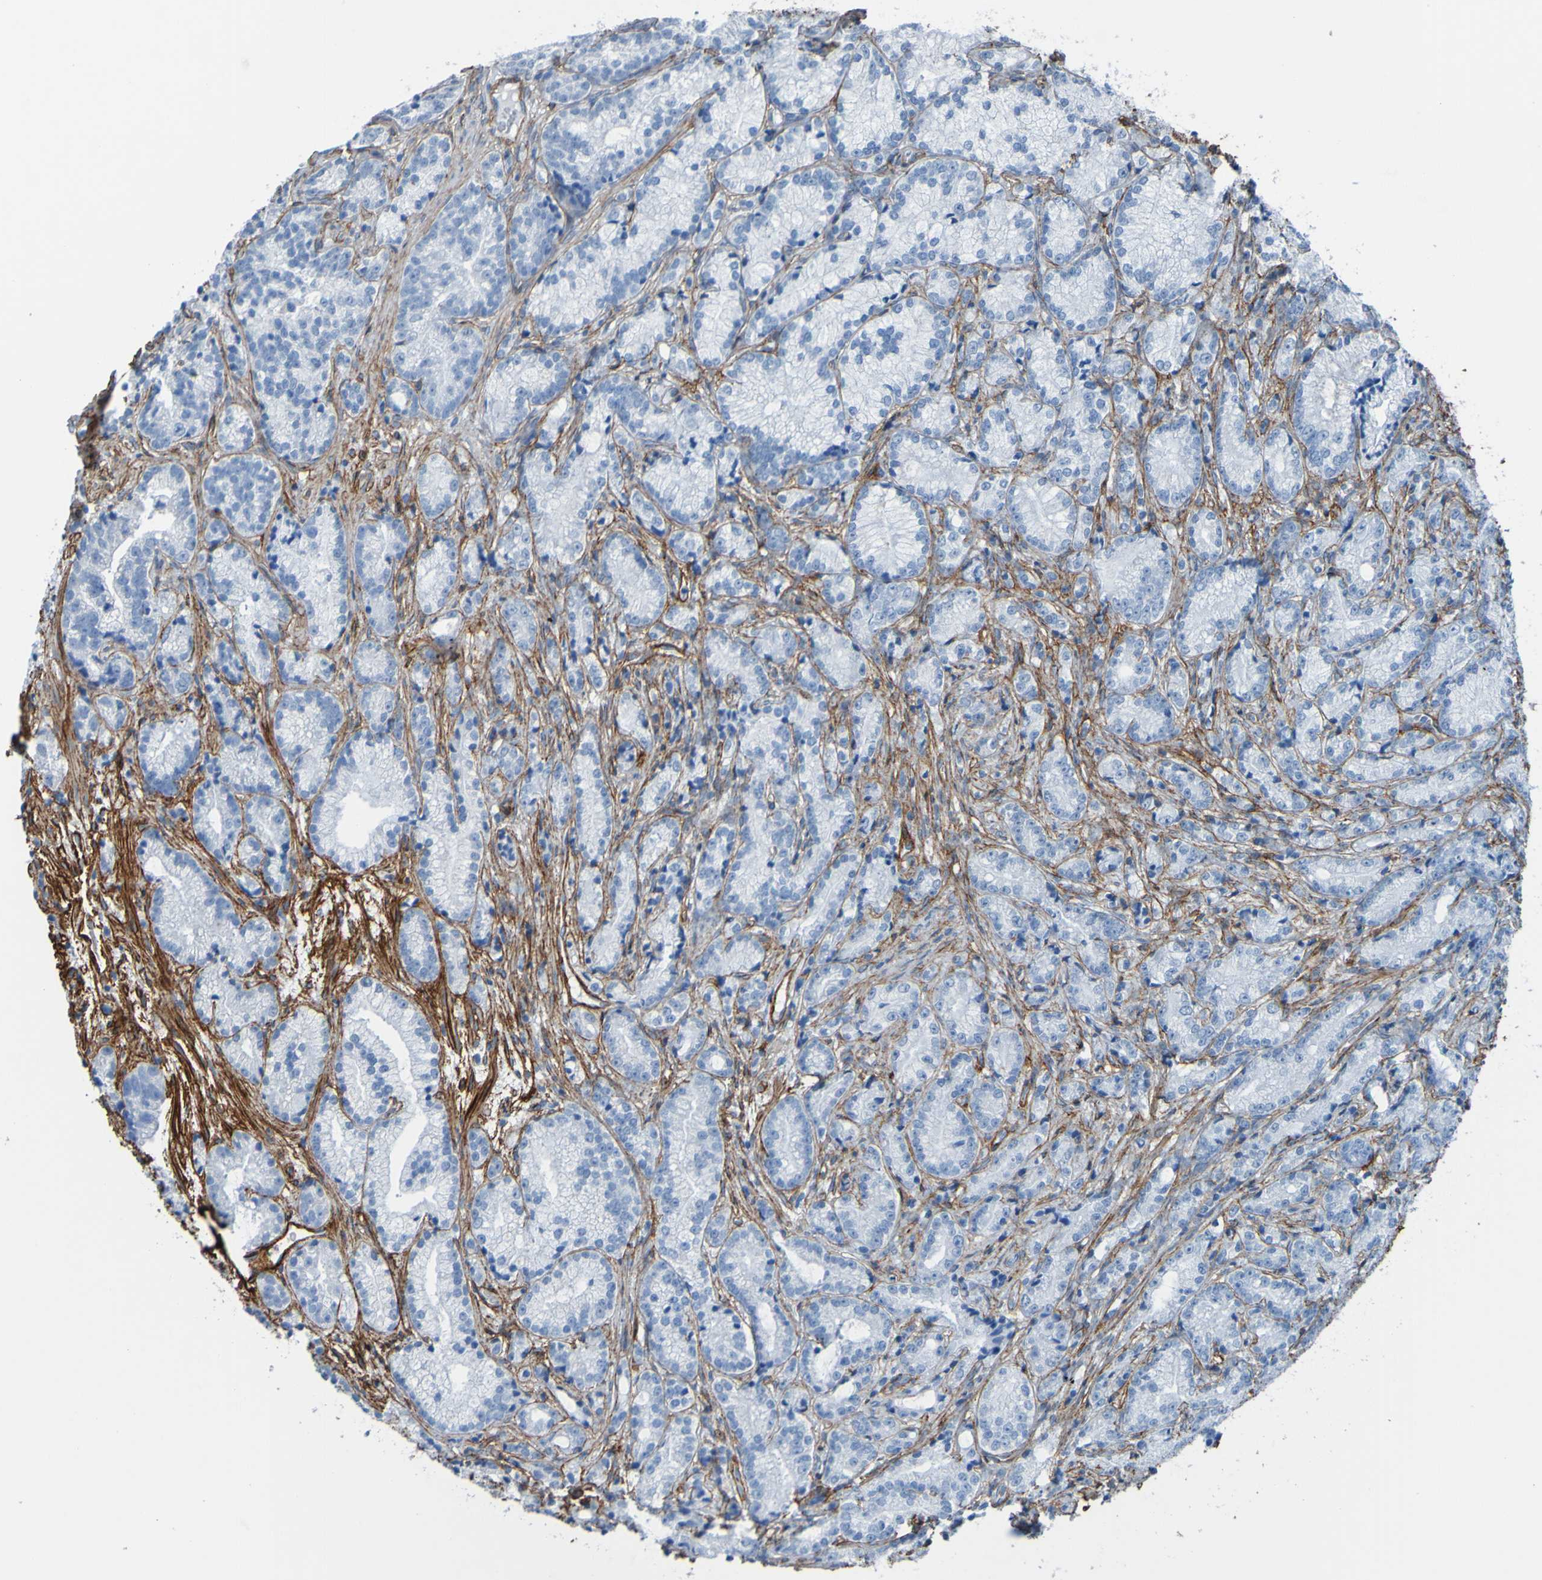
{"staining": {"intensity": "negative", "quantity": "none", "location": "none"}, "tissue": "prostate cancer", "cell_type": "Tumor cells", "image_type": "cancer", "snomed": [{"axis": "morphology", "description": "Adenocarcinoma, Low grade"}, {"axis": "topography", "description": "Prostate"}], "caption": "Tumor cells show no significant protein expression in prostate adenocarcinoma (low-grade).", "gene": "COL4A2", "patient": {"sex": "male", "age": 89}}